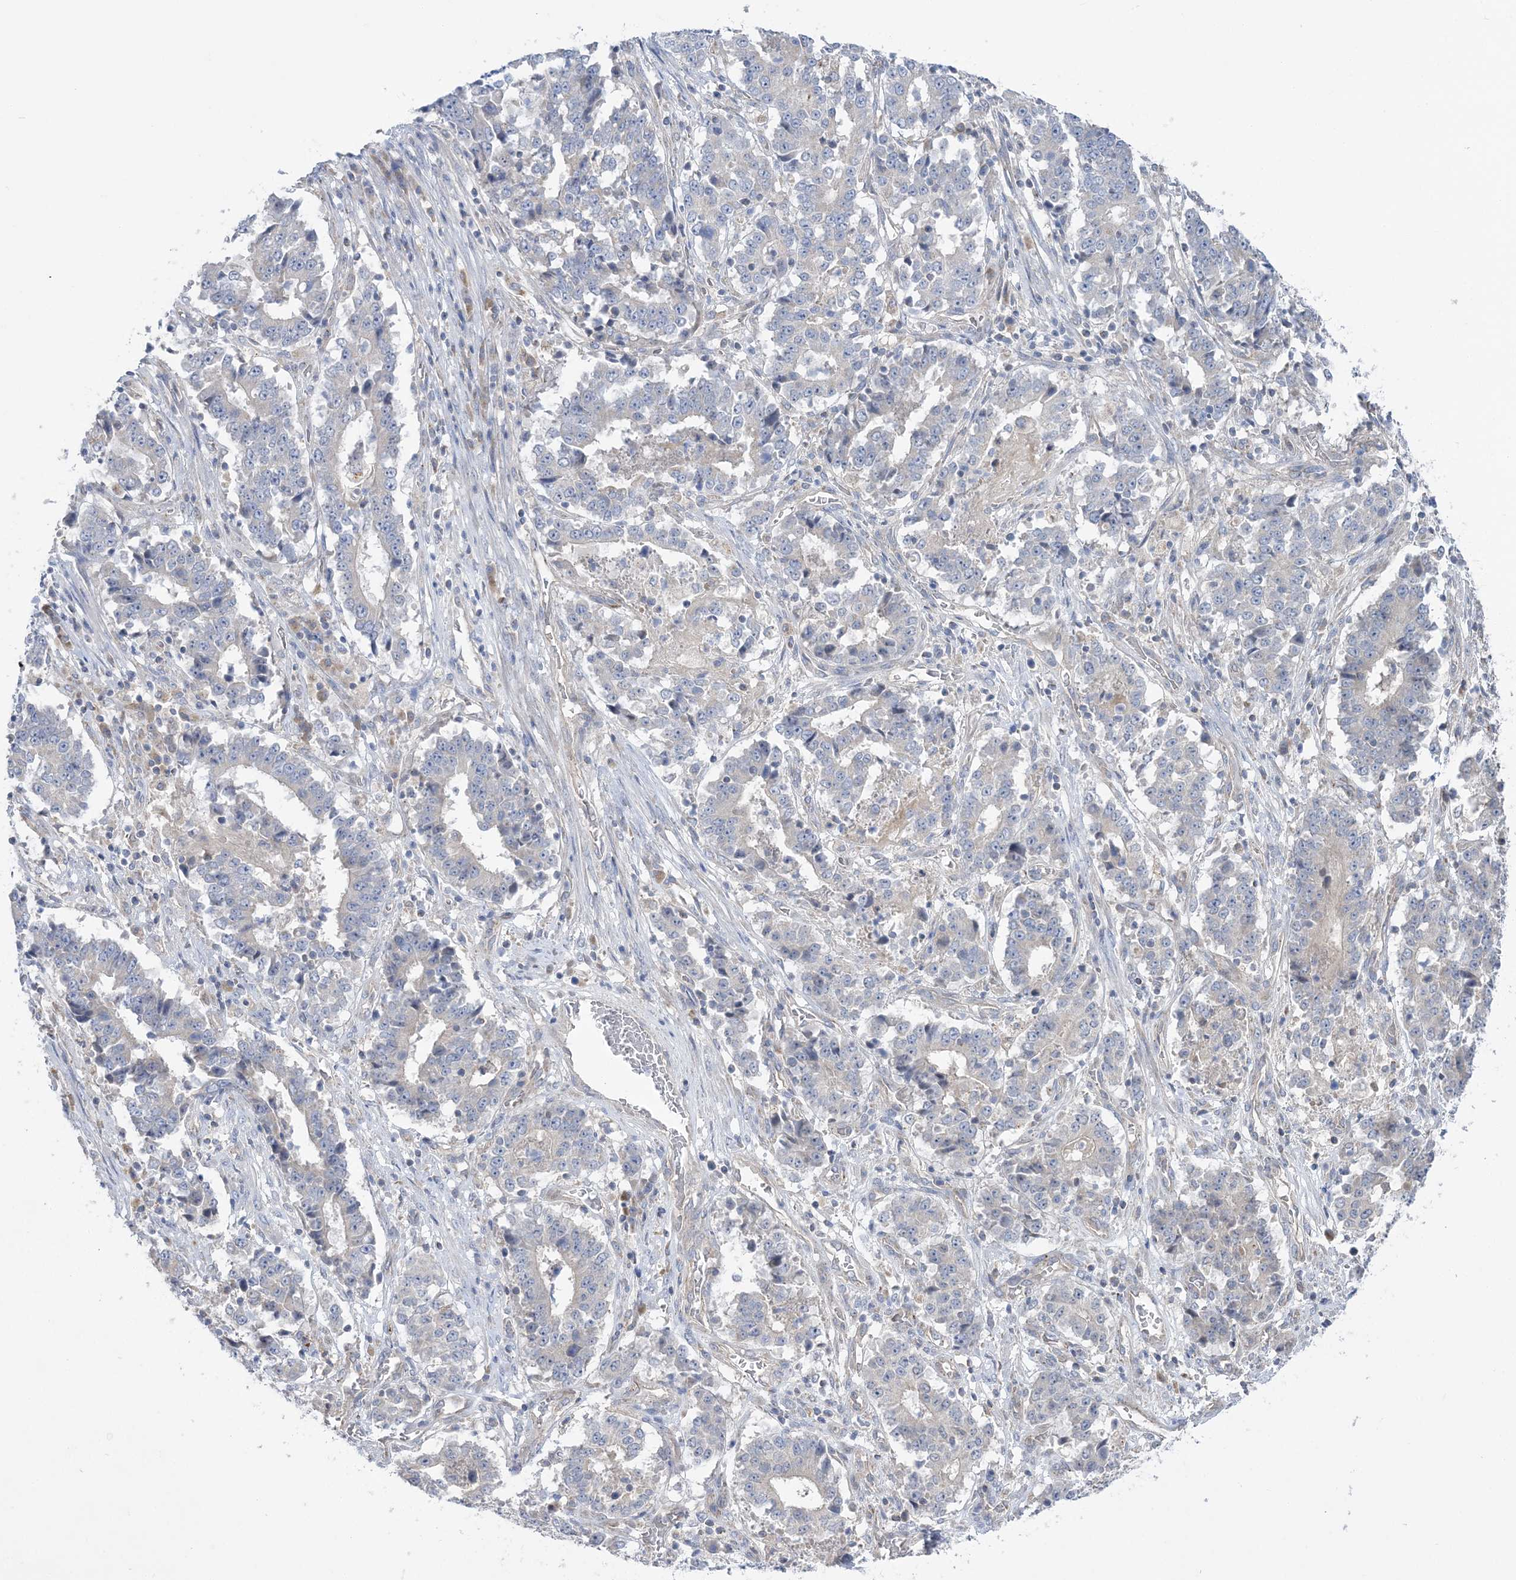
{"staining": {"intensity": "negative", "quantity": "none", "location": "none"}, "tissue": "stomach cancer", "cell_type": "Tumor cells", "image_type": "cancer", "snomed": [{"axis": "morphology", "description": "Adenocarcinoma, NOS"}, {"axis": "topography", "description": "Stomach"}], "caption": "This is an IHC photomicrograph of adenocarcinoma (stomach). There is no staining in tumor cells.", "gene": "MMADHC", "patient": {"sex": "male", "age": 59}}